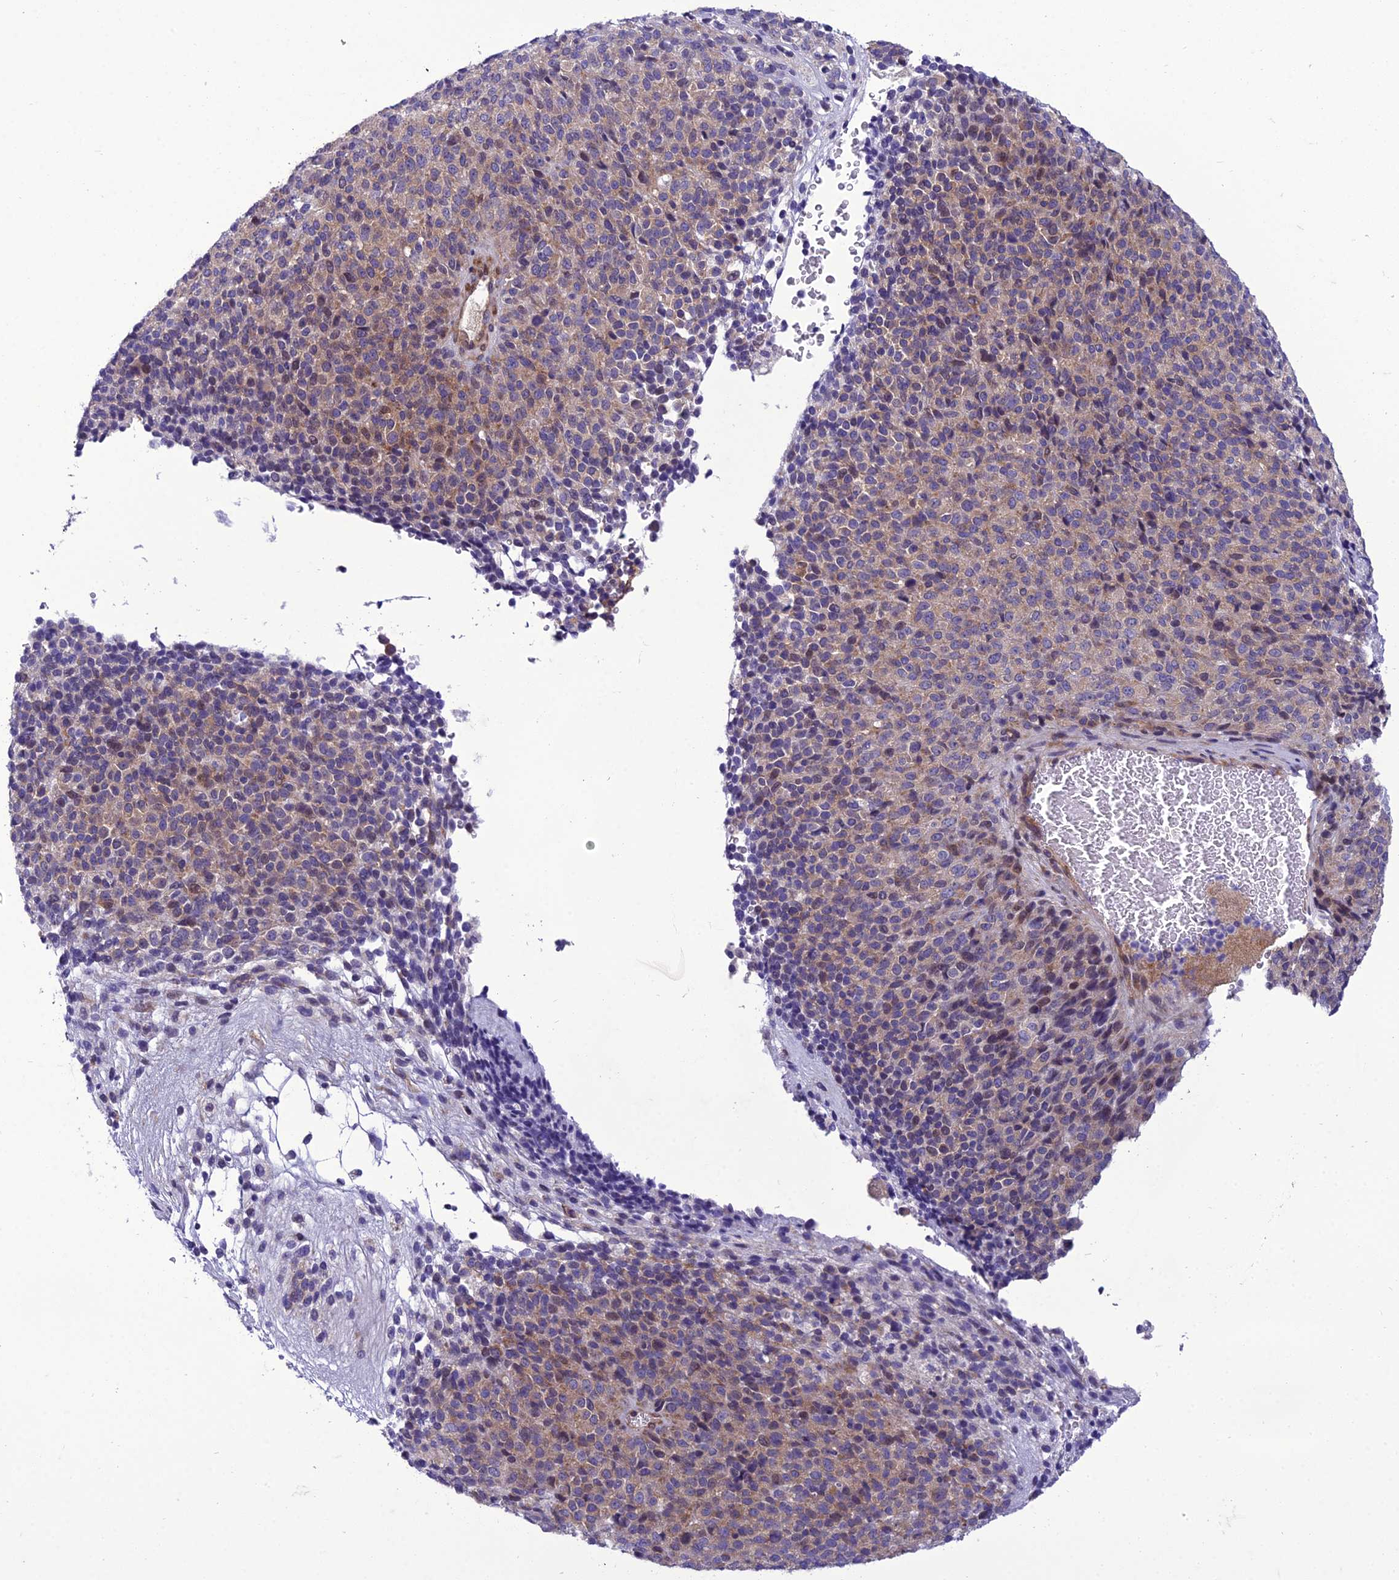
{"staining": {"intensity": "moderate", "quantity": "25%-75%", "location": "cytoplasmic/membranous"}, "tissue": "melanoma", "cell_type": "Tumor cells", "image_type": "cancer", "snomed": [{"axis": "morphology", "description": "Malignant melanoma, Metastatic site"}, {"axis": "topography", "description": "Brain"}], "caption": "There is medium levels of moderate cytoplasmic/membranous staining in tumor cells of malignant melanoma (metastatic site), as demonstrated by immunohistochemical staining (brown color).", "gene": "GAB4", "patient": {"sex": "female", "age": 56}}